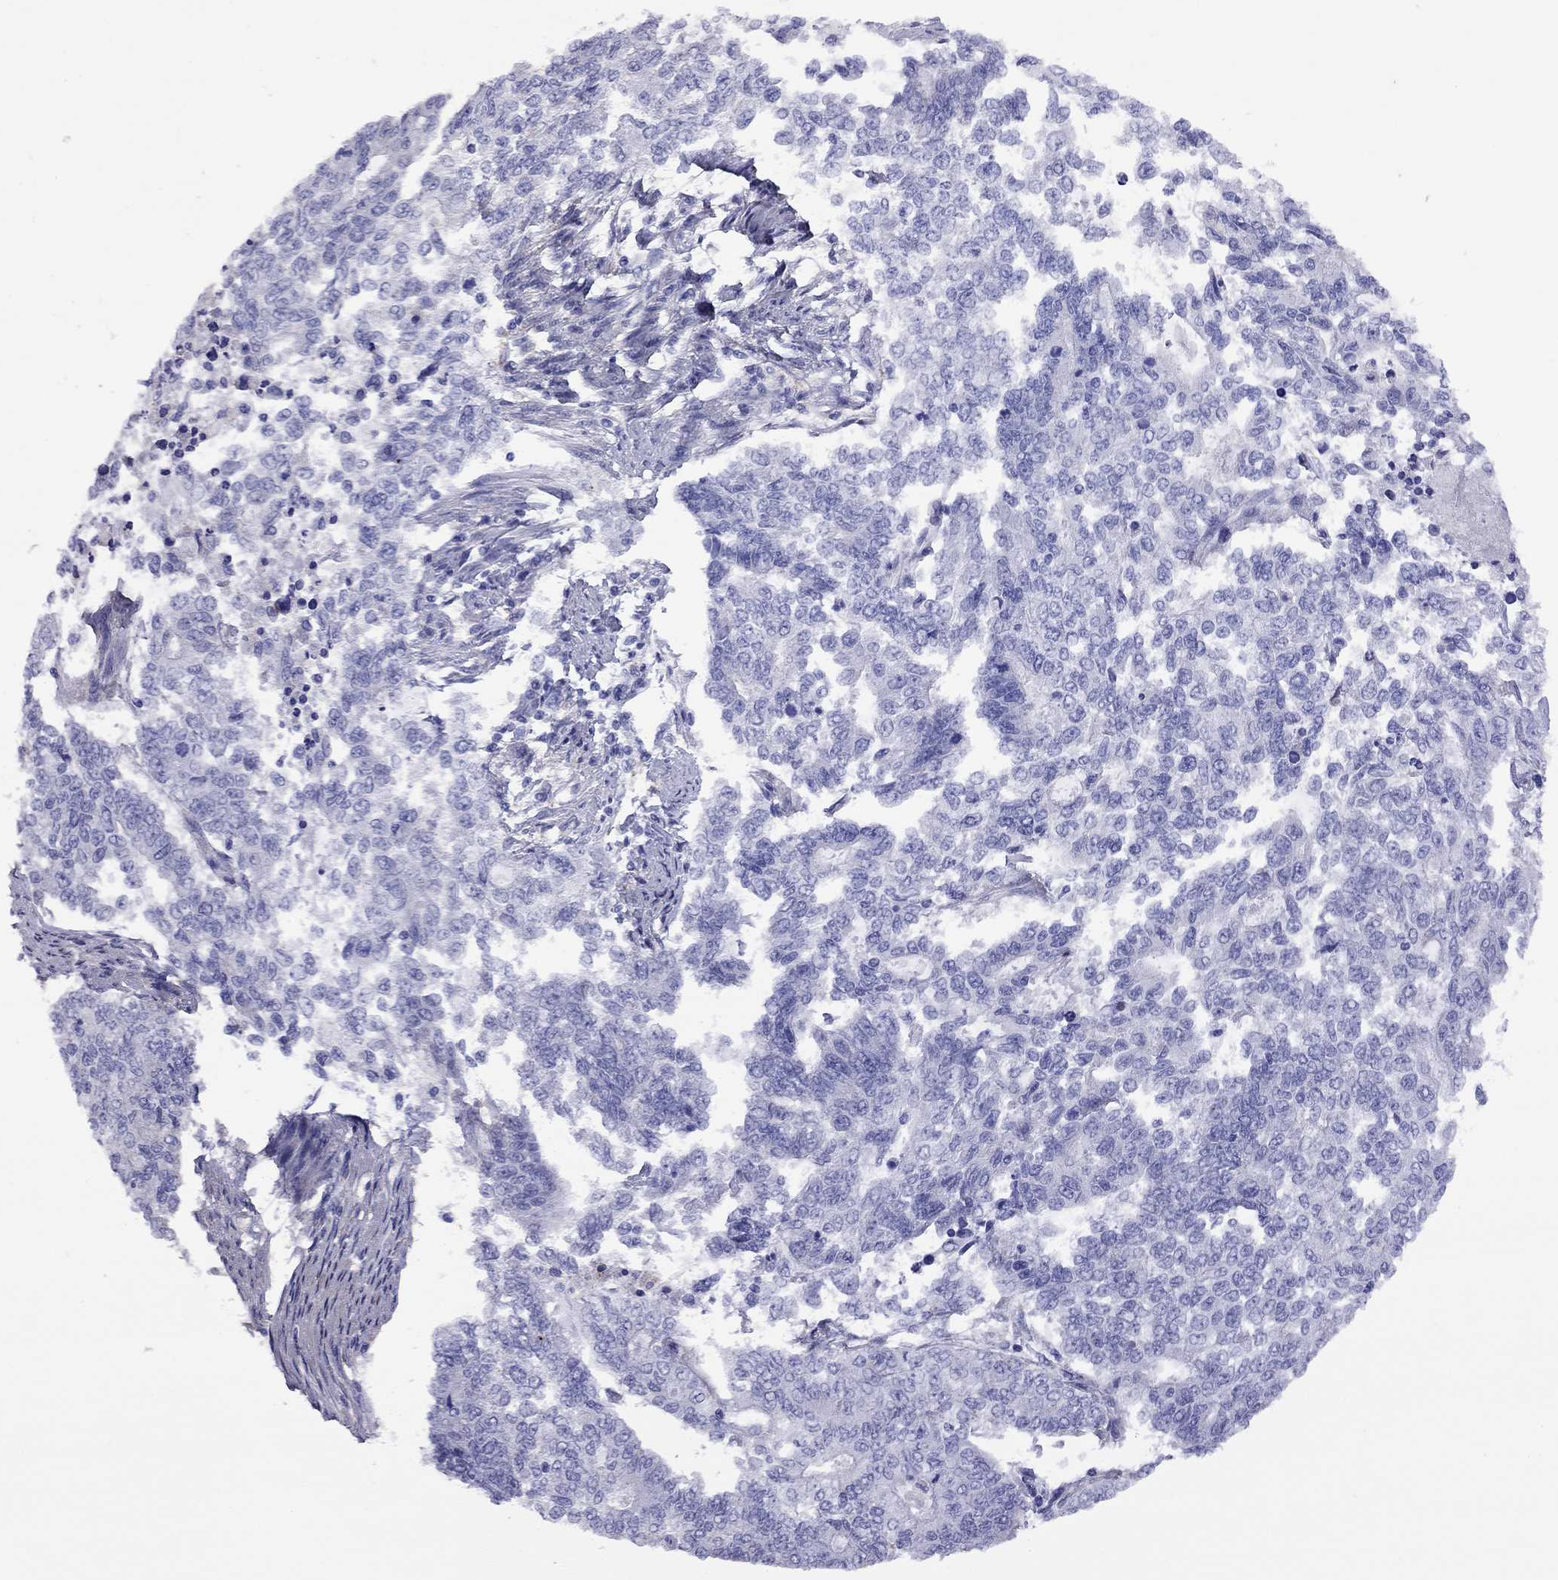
{"staining": {"intensity": "negative", "quantity": "none", "location": "none"}, "tissue": "endometrial cancer", "cell_type": "Tumor cells", "image_type": "cancer", "snomed": [{"axis": "morphology", "description": "Adenocarcinoma, NOS"}, {"axis": "topography", "description": "Uterus"}], "caption": "Immunohistochemistry (IHC) of human endometrial cancer displays no expression in tumor cells.", "gene": "SLC30A8", "patient": {"sex": "female", "age": 59}}